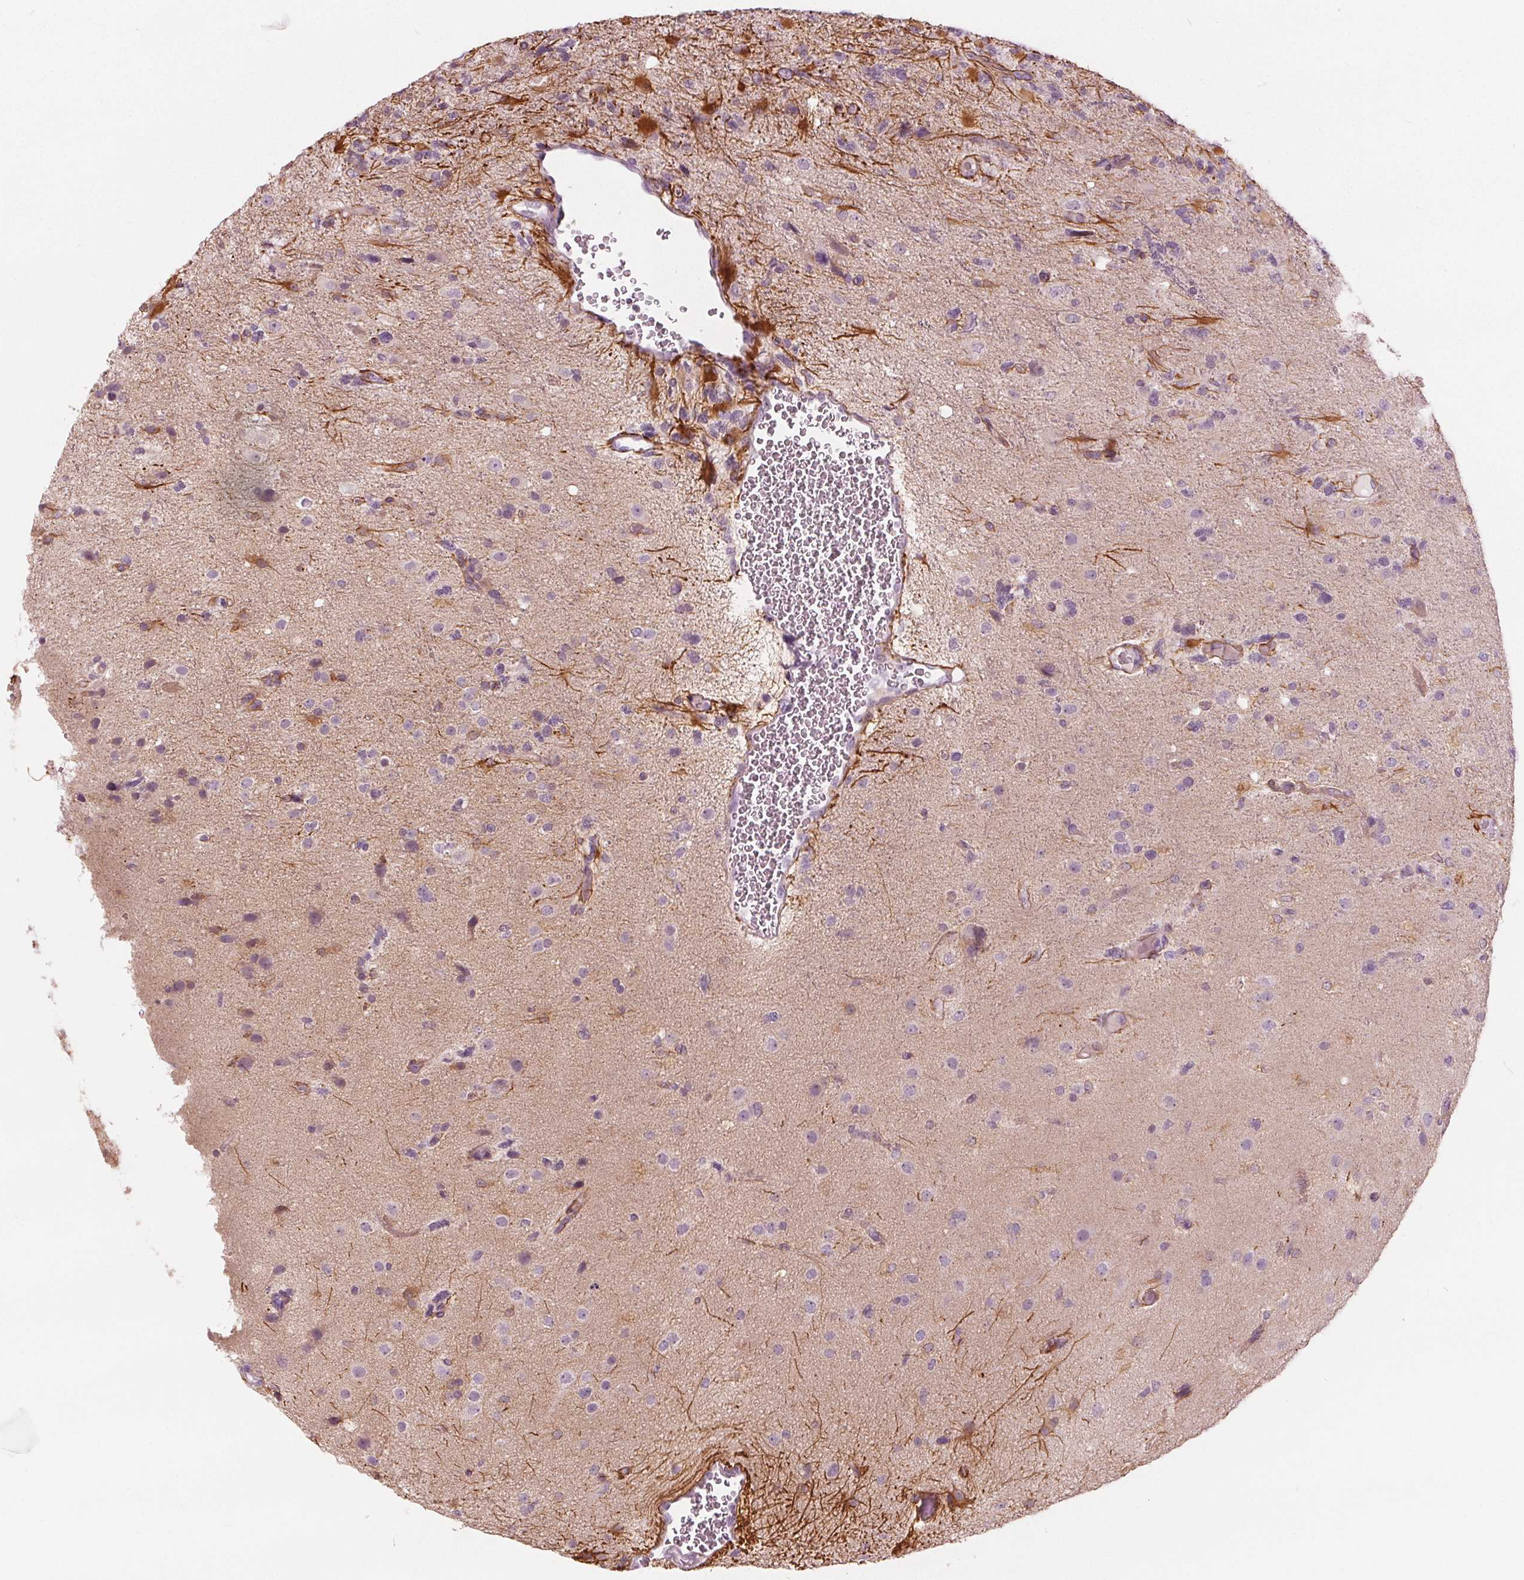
{"staining": {"intensity": "negative", "quantity": "none", "location": "none"}, "tissue": "glioma", "cell_type": "Tumor cells", "image_type": "cancer", "snomed": [{"axis": "morphology", "description": "Glioma, malignant, High grade"}, {"axis": "topography", "description": "Brain"}], "caption": "High power microscopy photomicrograph of an immunohistochemistry (IHC) histopathology image of glioma, revealing no significant staining in tumor cells.", "gene": "BRSK1", "patient": {"sex": "female", "age": 71}}